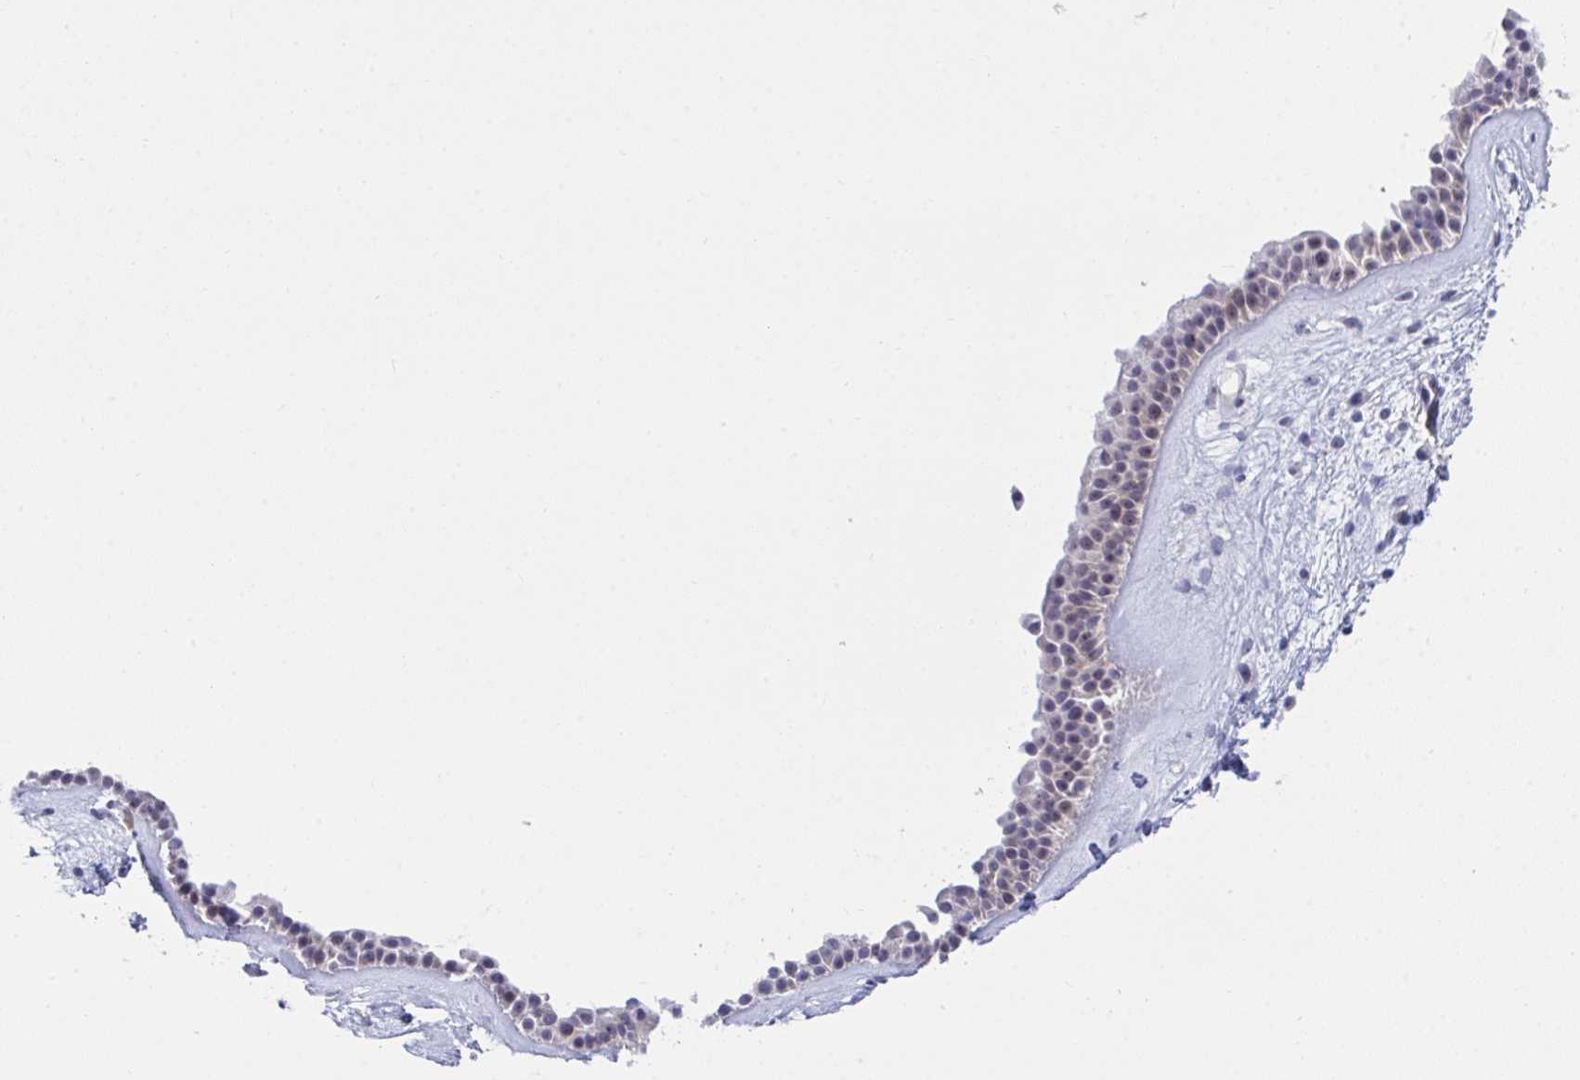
{"staining": {"intensity": "weak", "quantity": "<25%", "location": "cytoplasmic/membranous,nuclear"}, "tissue": "nasopharynx", "cell_type": "Respiratory epithelial cells", "image_type": "normal", "snomed": [{"axis": "morphology", "description": "Normal tissue, NOS"}, {"axis": "topography", "description": "Nasopharynx"}], "caption": "This is an immunohistochemistry histopathology image of benign human nasopharynx. There is no positivity in respiratory epithelial cells.", "gene": "CENPQ", "patient": {"sex": "male", "age": 56}}